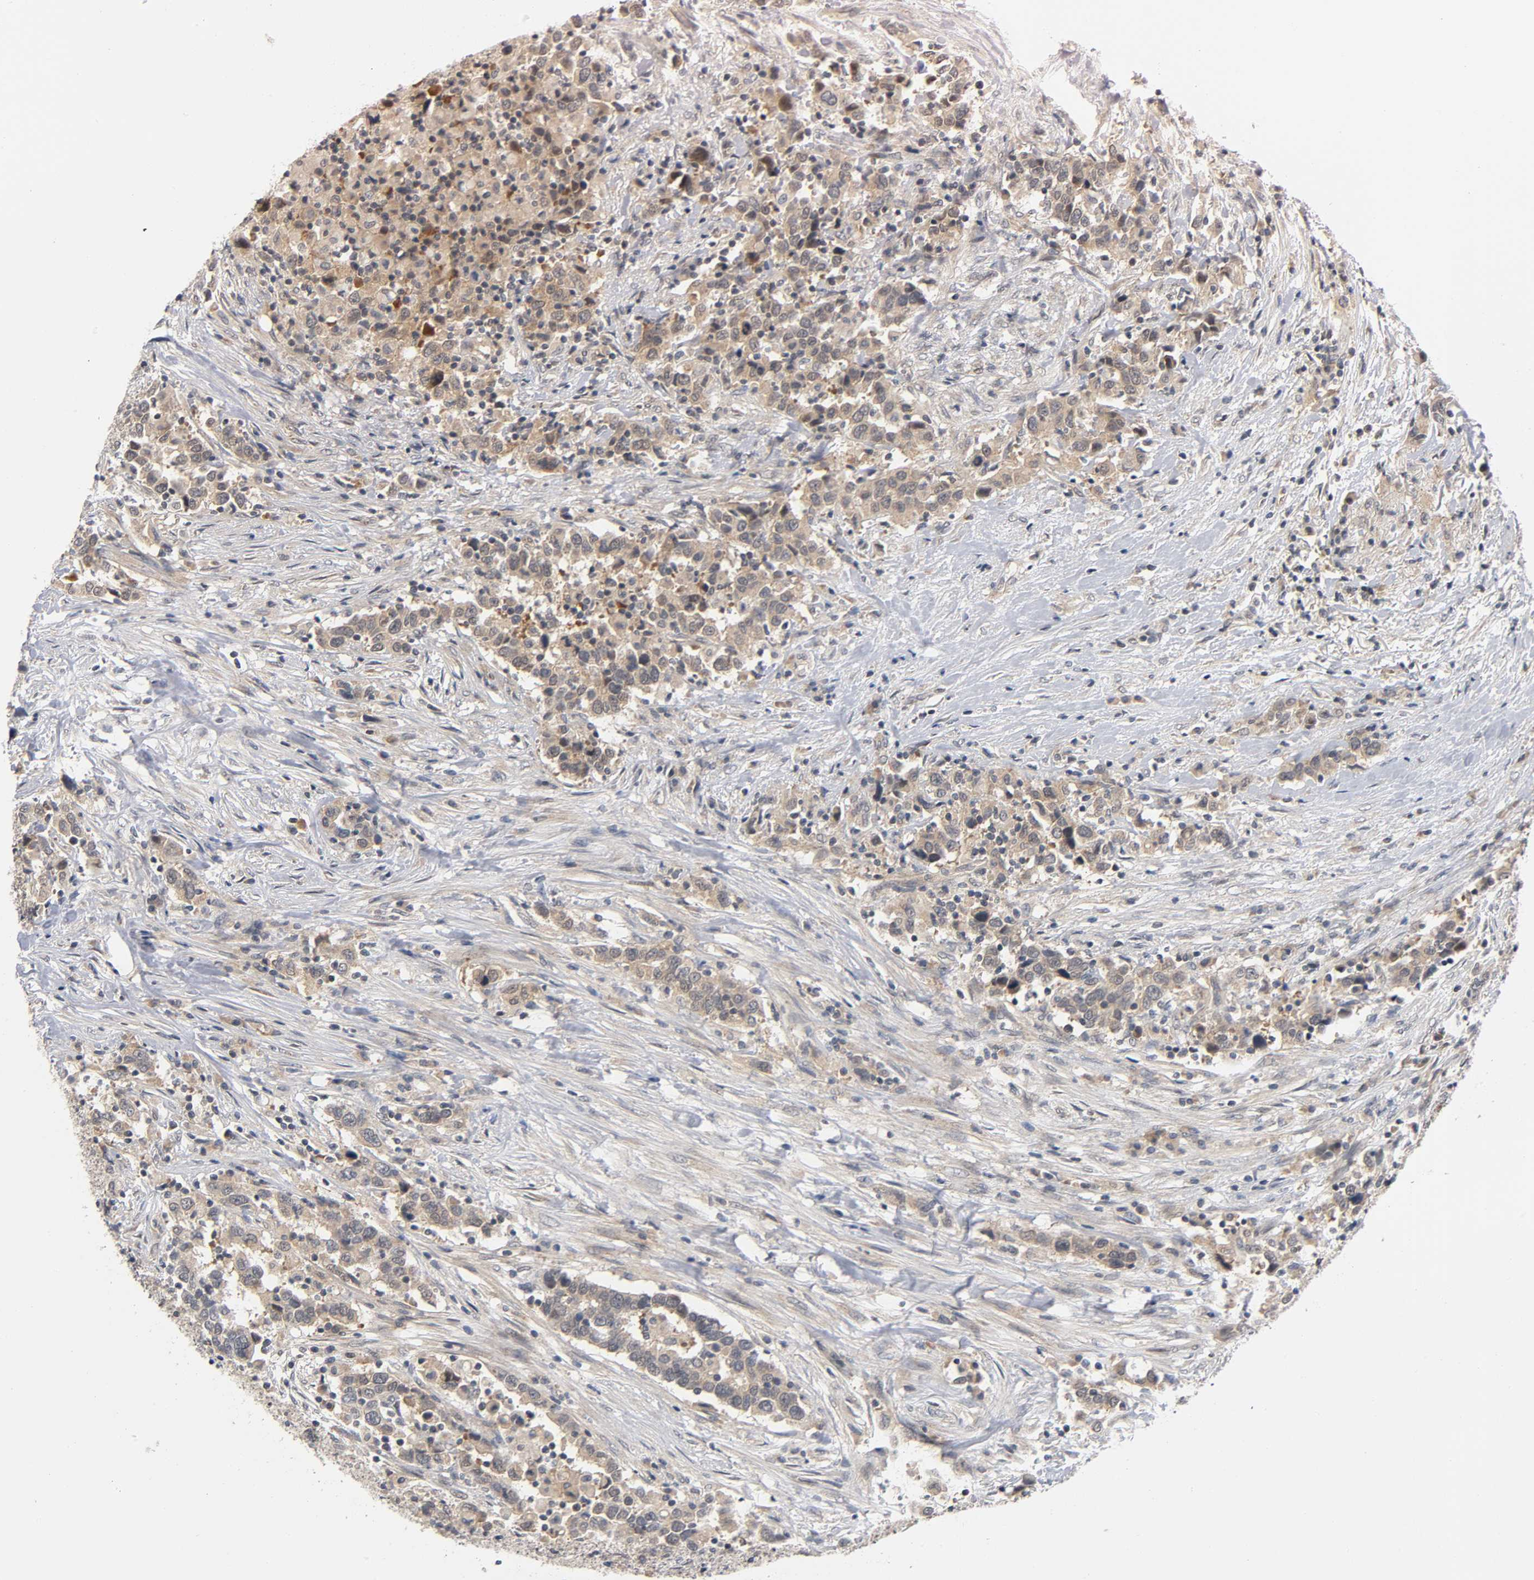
{"staining": {"intensity": "moderate", "quantity": ">75%", "location": "cytoplasmic/membranous"}, "tissue": "urothelial cancer", "cell_type": "Tumor cells", "image_type": "cancer", "snomed": [{"axis": "morphology", "description": "Urothelial carcinoma, High grade"}, {"axis": "topography", "description": "Urinary bladder"}], "caption": "Immunohistochemical staining of human urothelial carcinoma (high-grade) exhibits medium levels of moderate cytoplasmic/membranous staining in approximately >75% of tumor cells.", "gene": "MAPK8", "patient": {"sex": "male", "age": 61}}